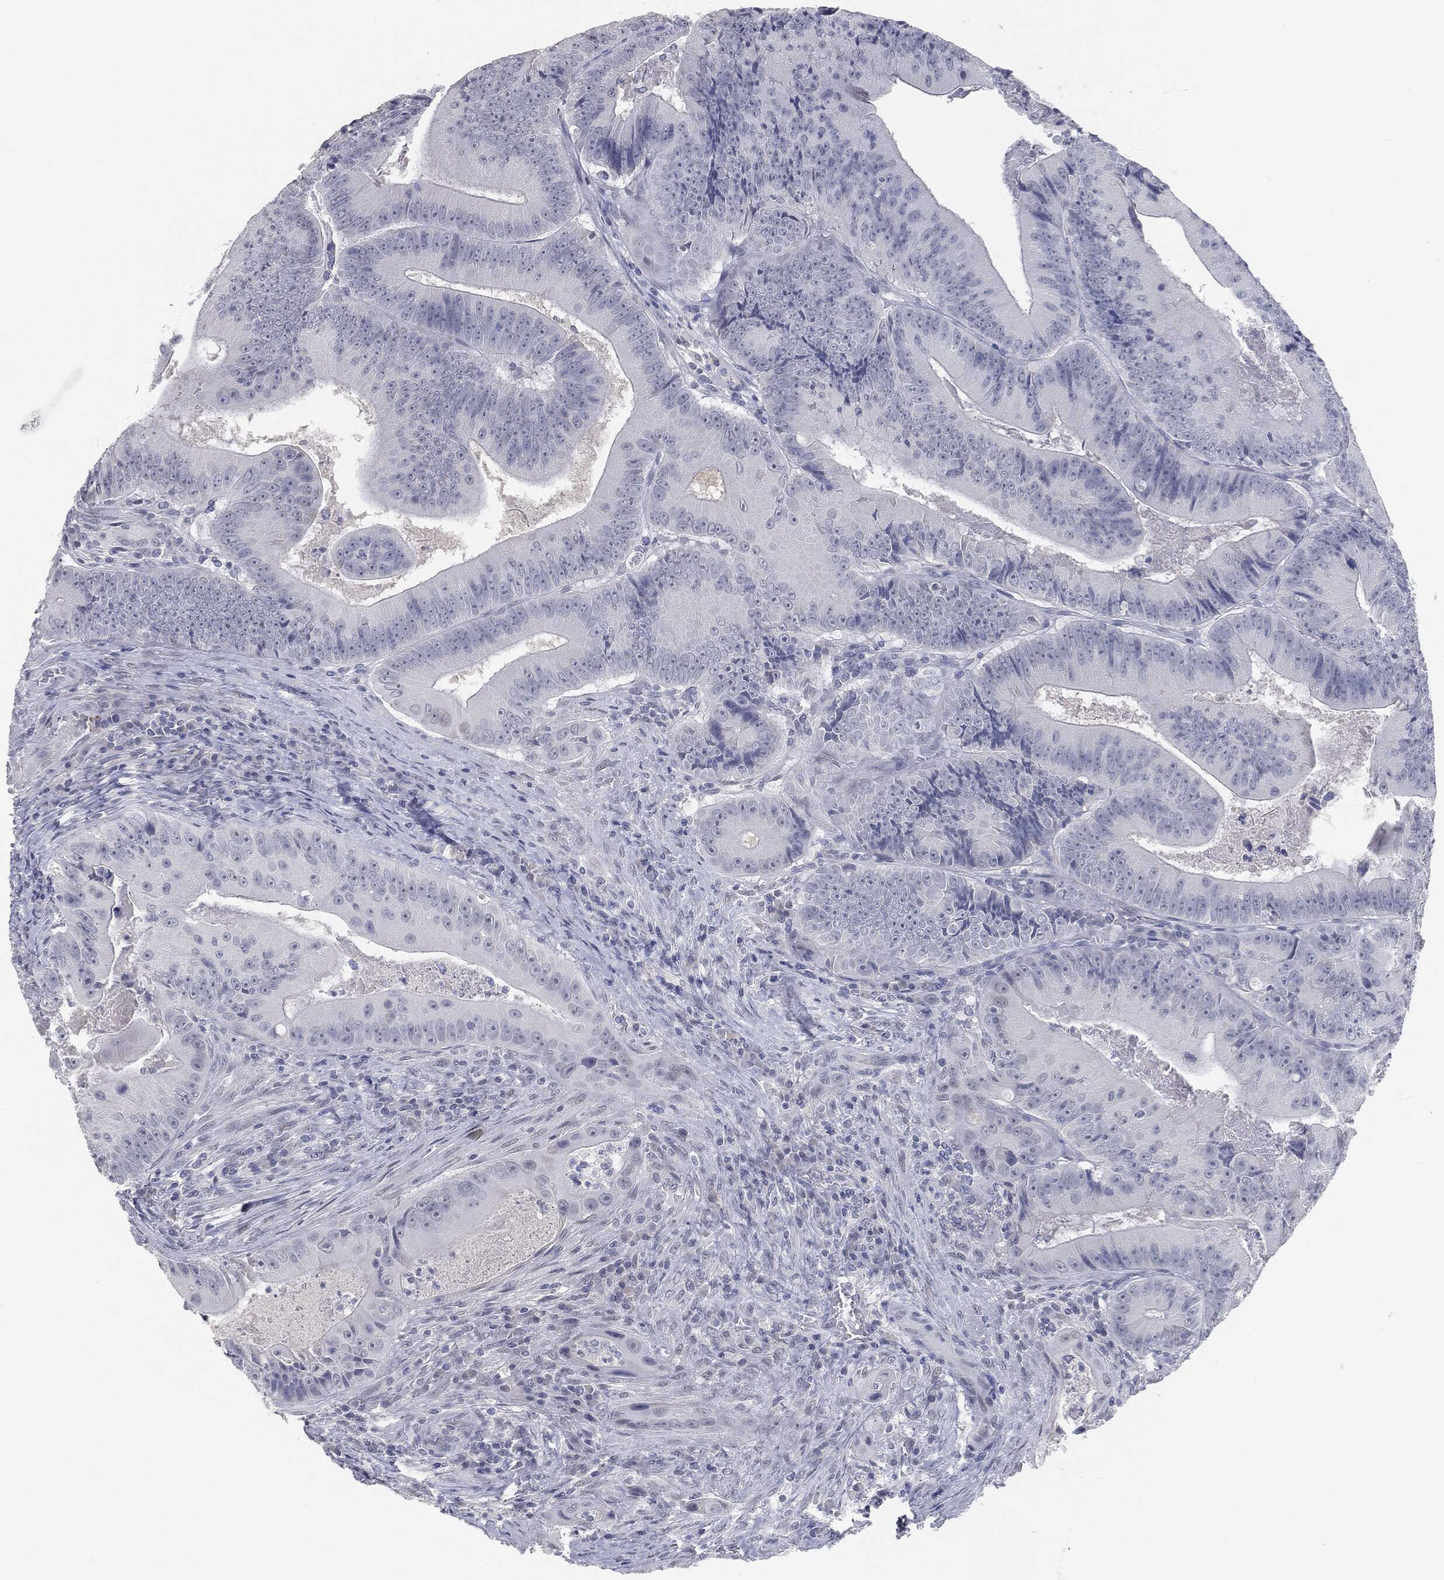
{"staining": {"intensity": "negative", "quantity": "none", "location": "none"}, "tissue": "colorectal cancer", "cell_type": "Tumor cells", "image_type": "cancer", "snomed": [{"axis": "morphology", "description": "Adenocarcinoma, NOS"}, {"axis": "topography", "description": "Colon"}], "caption": "Tumor cells are negative for protein expression in human colorectal adenocarcinoma.", "gene": "PRAME", "patient": {"sex": "female", "age": 86}}